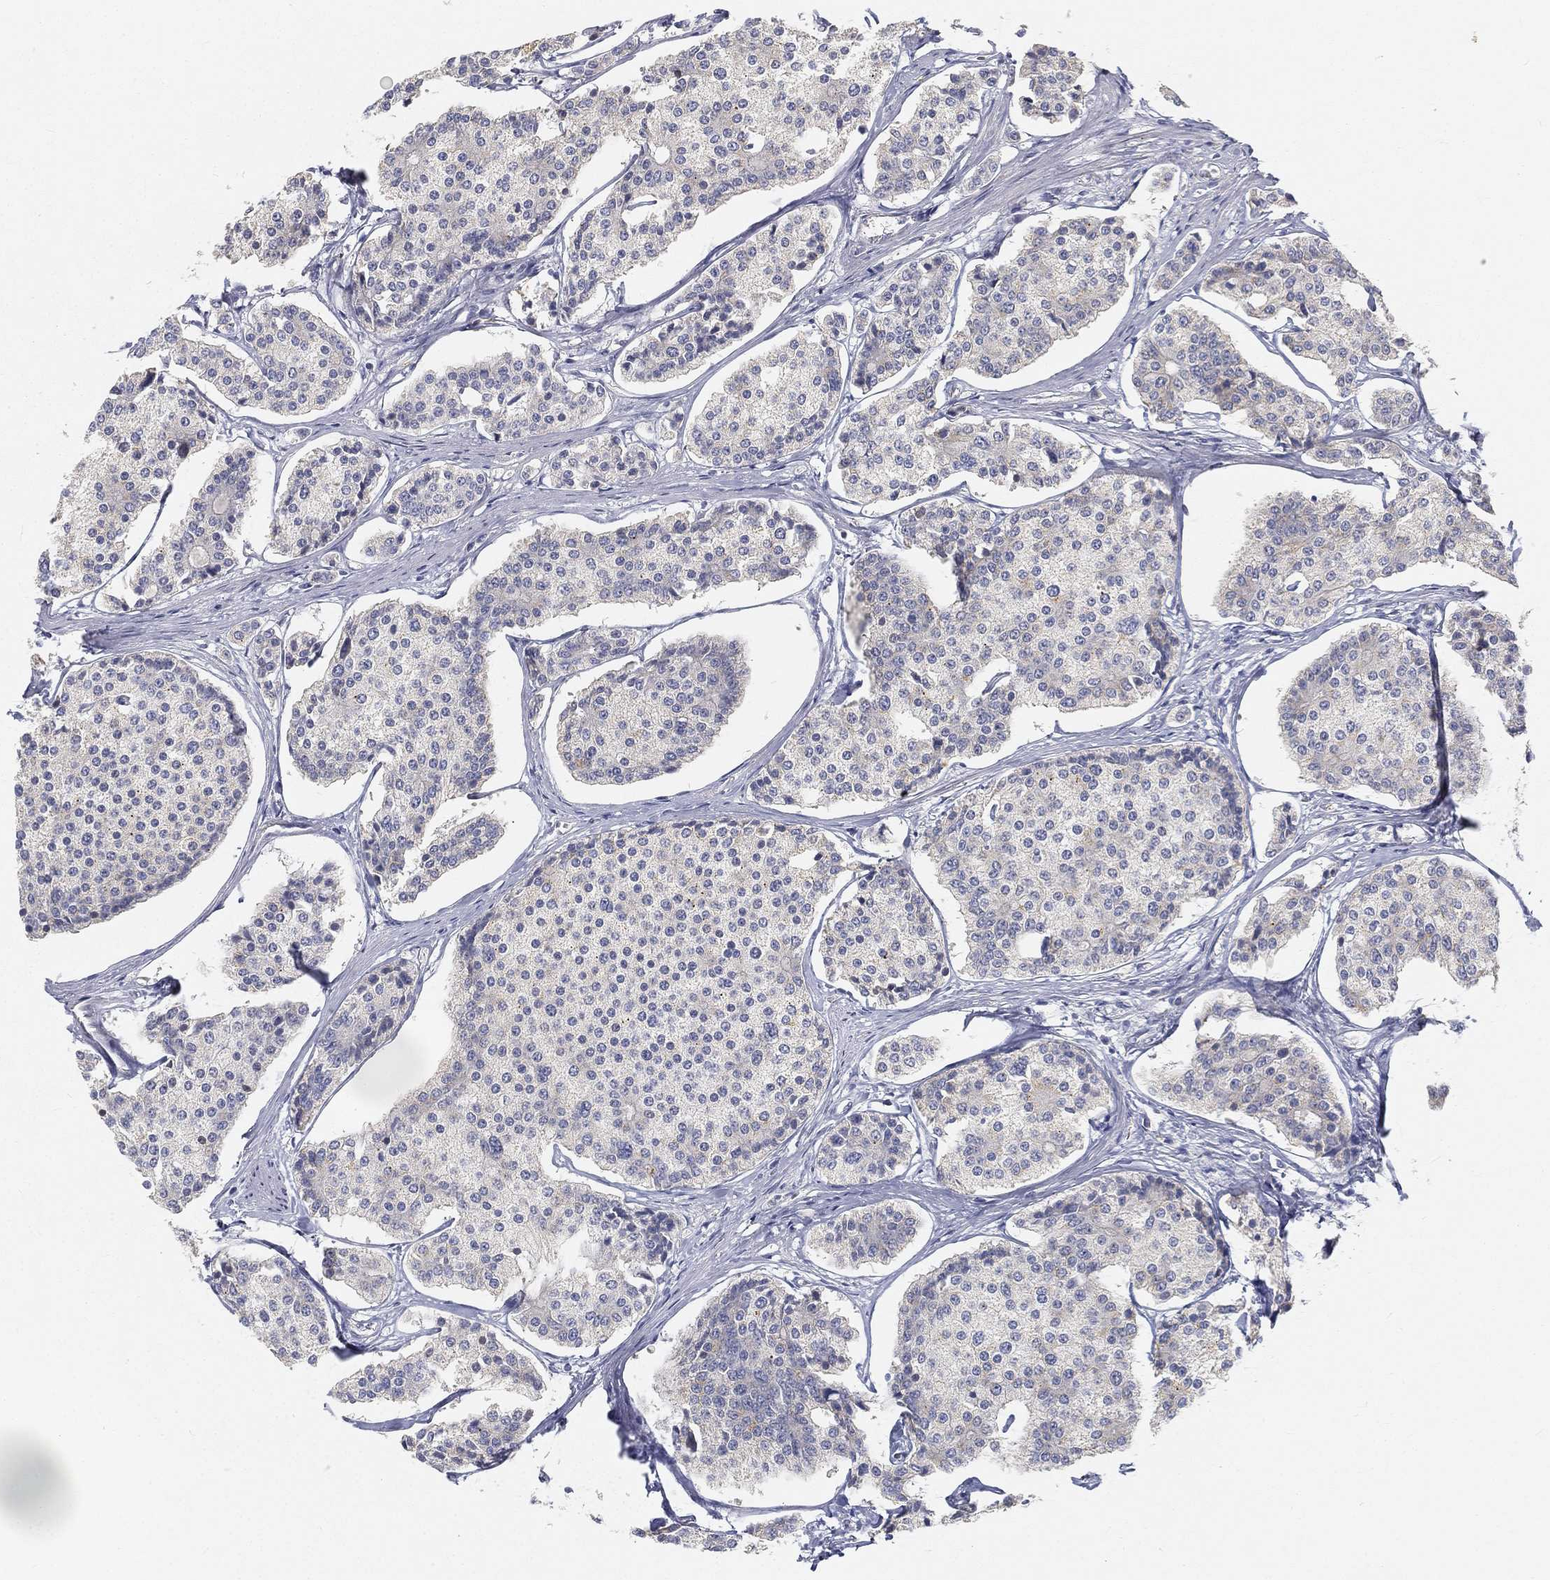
{"staining": {"intensity": "negative", "quantity": "none", "location": "none"}, "tissue": "carcinoid", "cell_type": "Tumor cells", "image_type": "cancer", "snomed": [{"axis": "morphology", "description": "Carcinoid, malignant, NOS"}, {"axis": "topography", "description": "Small intestine"}], "caption": "This is a image of immunohistochemistry (IHC) staining of carcinoid, which shows no staining in tumor cells. The staining is performed using DAB brown chromogen with nuclei counter-stained in using hematoxylin.", "gene": "TMEM25", "patient": {"sex": "female", "age": 65}}